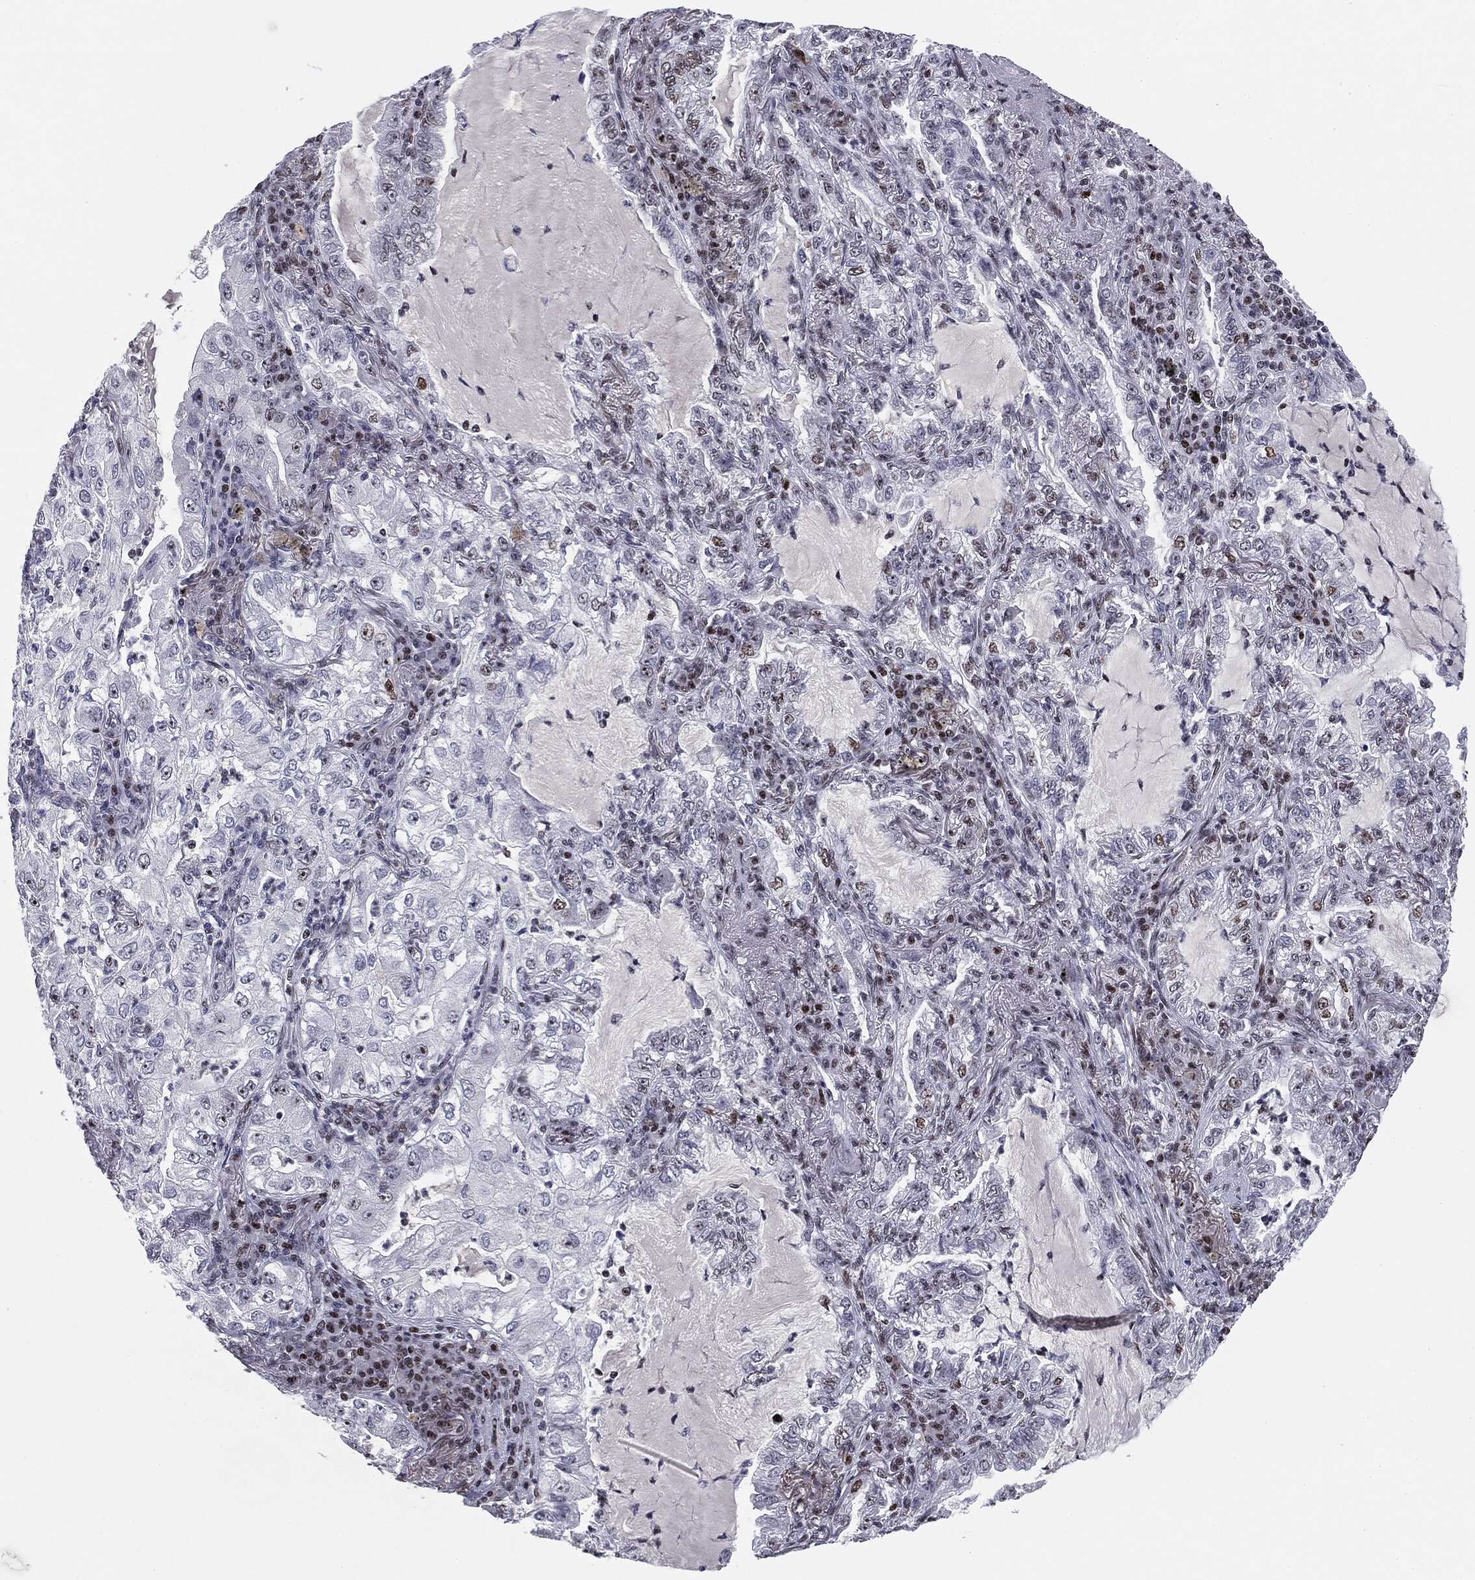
{"staining": {"intensity": "negative", "quantity": "none", "location": "none"}, "tissue": "lung cancer", "cell_type": "Tumor cells", "image_type": "cancer", "snomed": [{"axis": "morphology", "description": "Adenocarcinoma, NOS"}, {"axis": "topography", "description": "Lung"}], "caption": "A high-resolution image shows IHC staining of lung cancer, which exhibits no significant staining in tumor cells.", "gene": "MDC1", "patient": {"sex": "female", "age": 73}}